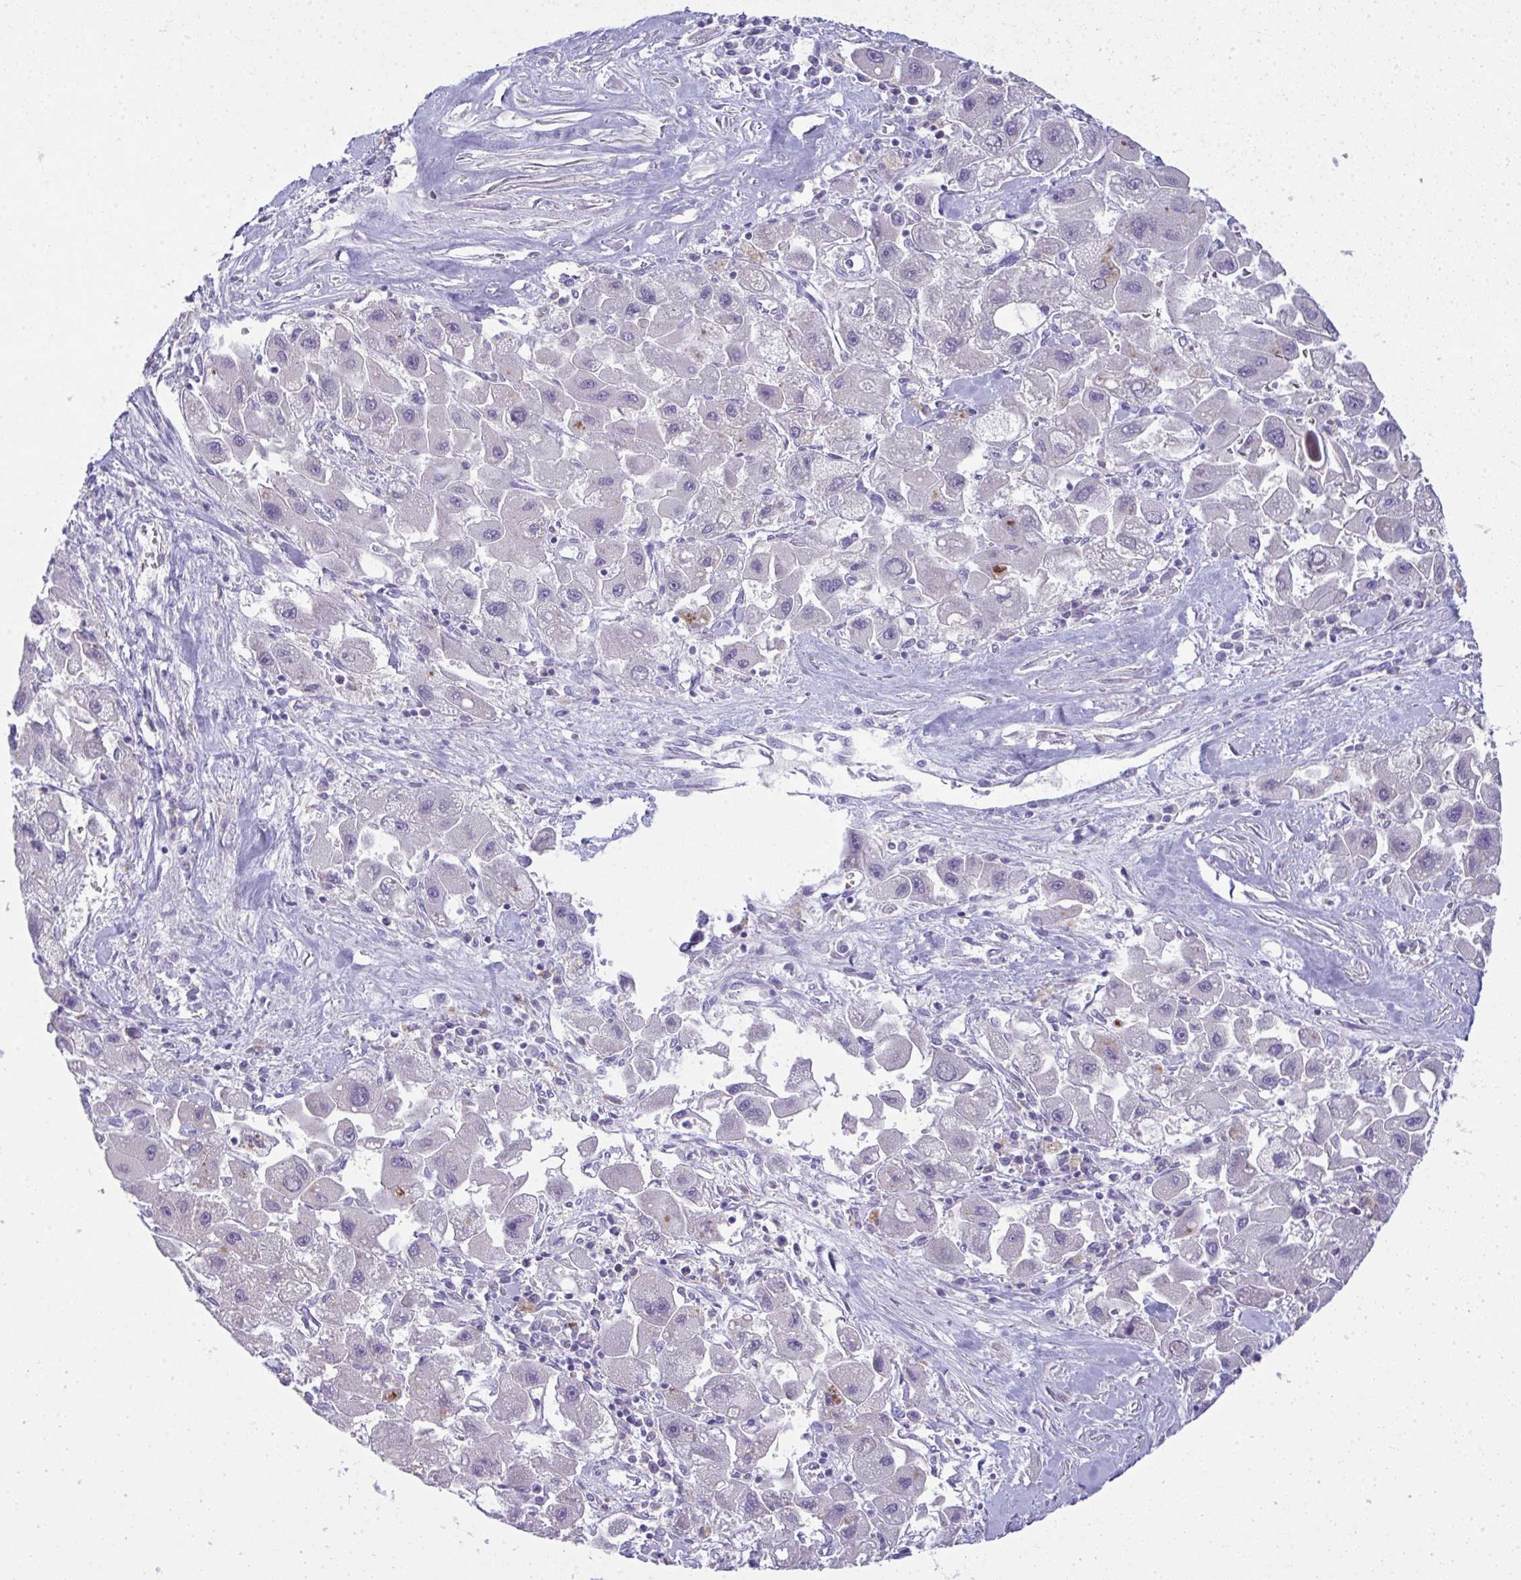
{"staining": {"intensity": "negative", "quantity": "none", "location": "none"}, "tissue": "liver cancer", "cell_type": "Tumor cells", "image_type": "cancer", "snomed": [{"axis": "morphology", "description": "Carcinoma, Hepatocellular, NOS"}, {"axis": "topography", "description": "Liver"}], "caption": "This is an IHC micrograph of human hepatocellular carcinoma (liver). There is no expression in tumor cells.", "gene": "SPTB", "patient": {"sex": "male", "age": 24}}